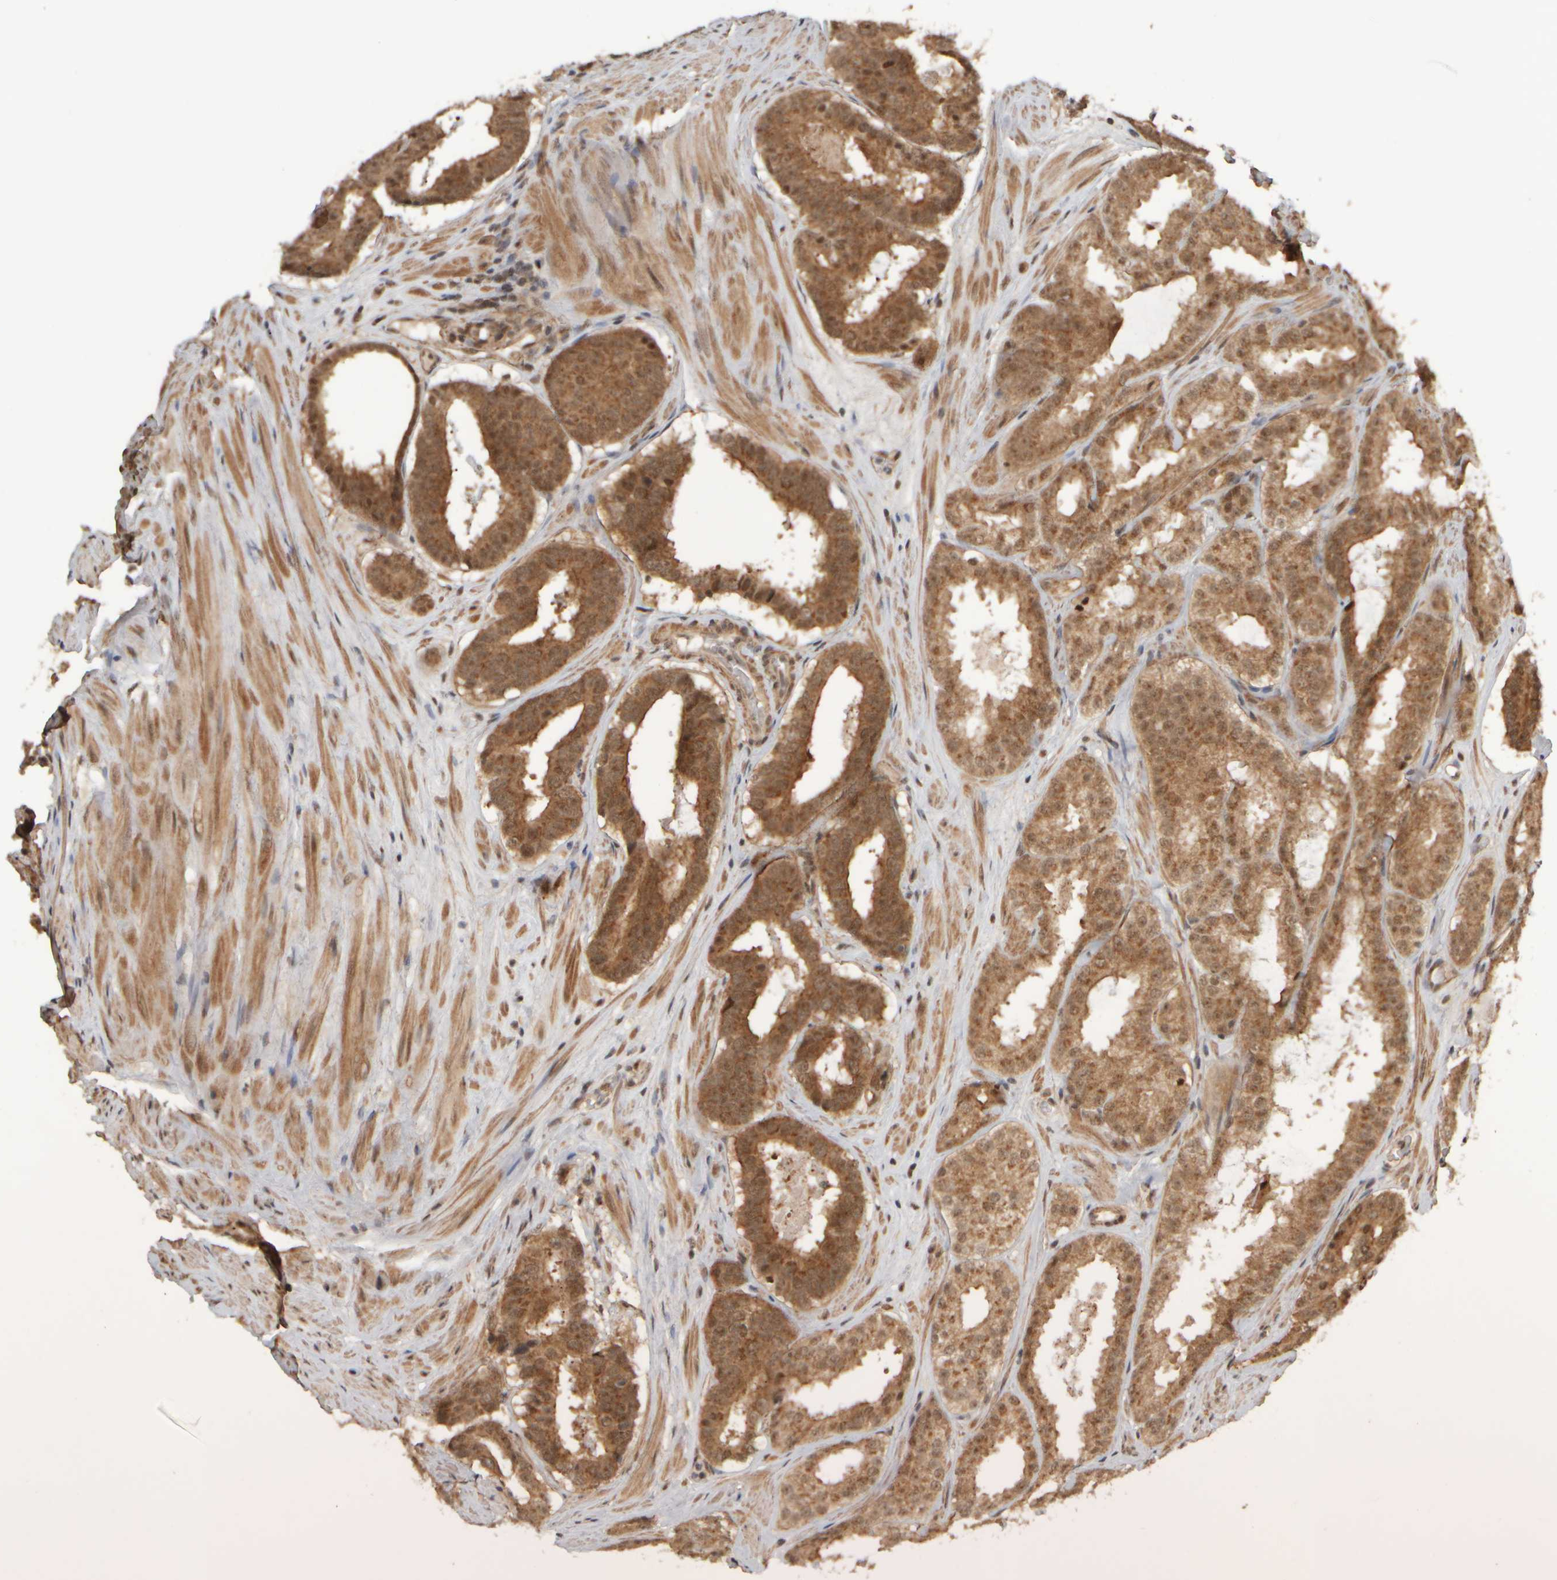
{"staining": {"intensity": "moderate", "quantity": ">75%", "location": "cytoplasmic/membranous,nuclear"}, "tissue": "prostate cancer", "cell_type": "Tumor cells", "image_type": "cancer", "snomed": [{"axis": "morphology", "description": "Adenocarcinoma, Low grade"}, {"axis": "topography", "description": "Prostate"}], "caption": "Adenocarcinoma (low-grade) (prostate) was stained to show a protein in brown. There is medium levels of moderate cytoplasmic/membranous and nuclear positivity in approximately >75% of tumor cells.", "gene": "SYNRG", "patient": {"sex": "male", "age": 69}}